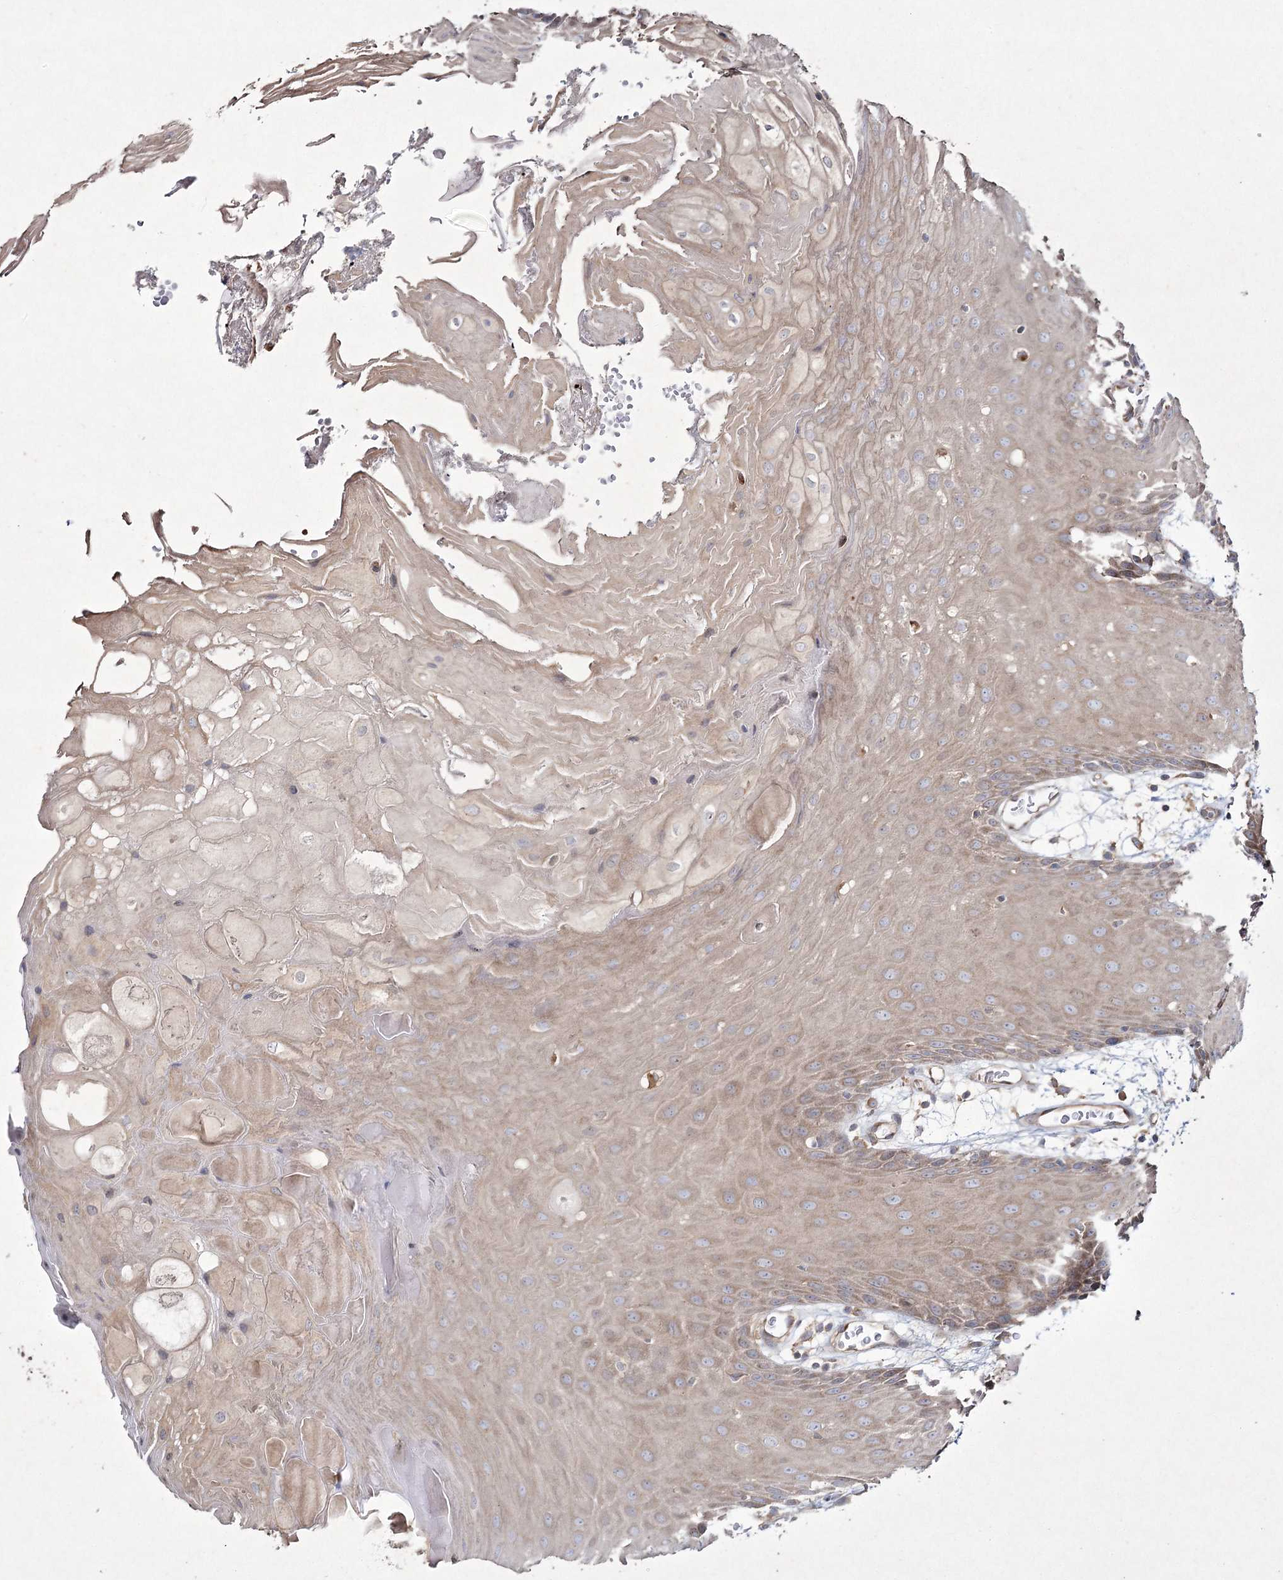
{"staining": {"intensity": "weak", "quantity": "<25%", "location": "cytoplasmic/membranous"}, "tissue": "oral mucosa", "cell_type": "Squamous epithelial cells", "image_type": "normal", "snomed": [{"axis": "morphology", "description": "Normal tissue, NOS"}, {"axis": "topography", "description": "Skeletal muscle"}, {"axis": "topography", "description": "Oral tissue"}, {"axis": "topography", "description": "Salivary gland"}, {"axis": "topography", "description": "Peripheral nerve tissue"}], "caption": "A photomicrograph of oral mucosa stained for a protein shows no brown staining in squamous epithelial cells.", "gene": "SH3TC1", "patient": {"sex": "male", "age": 54}}